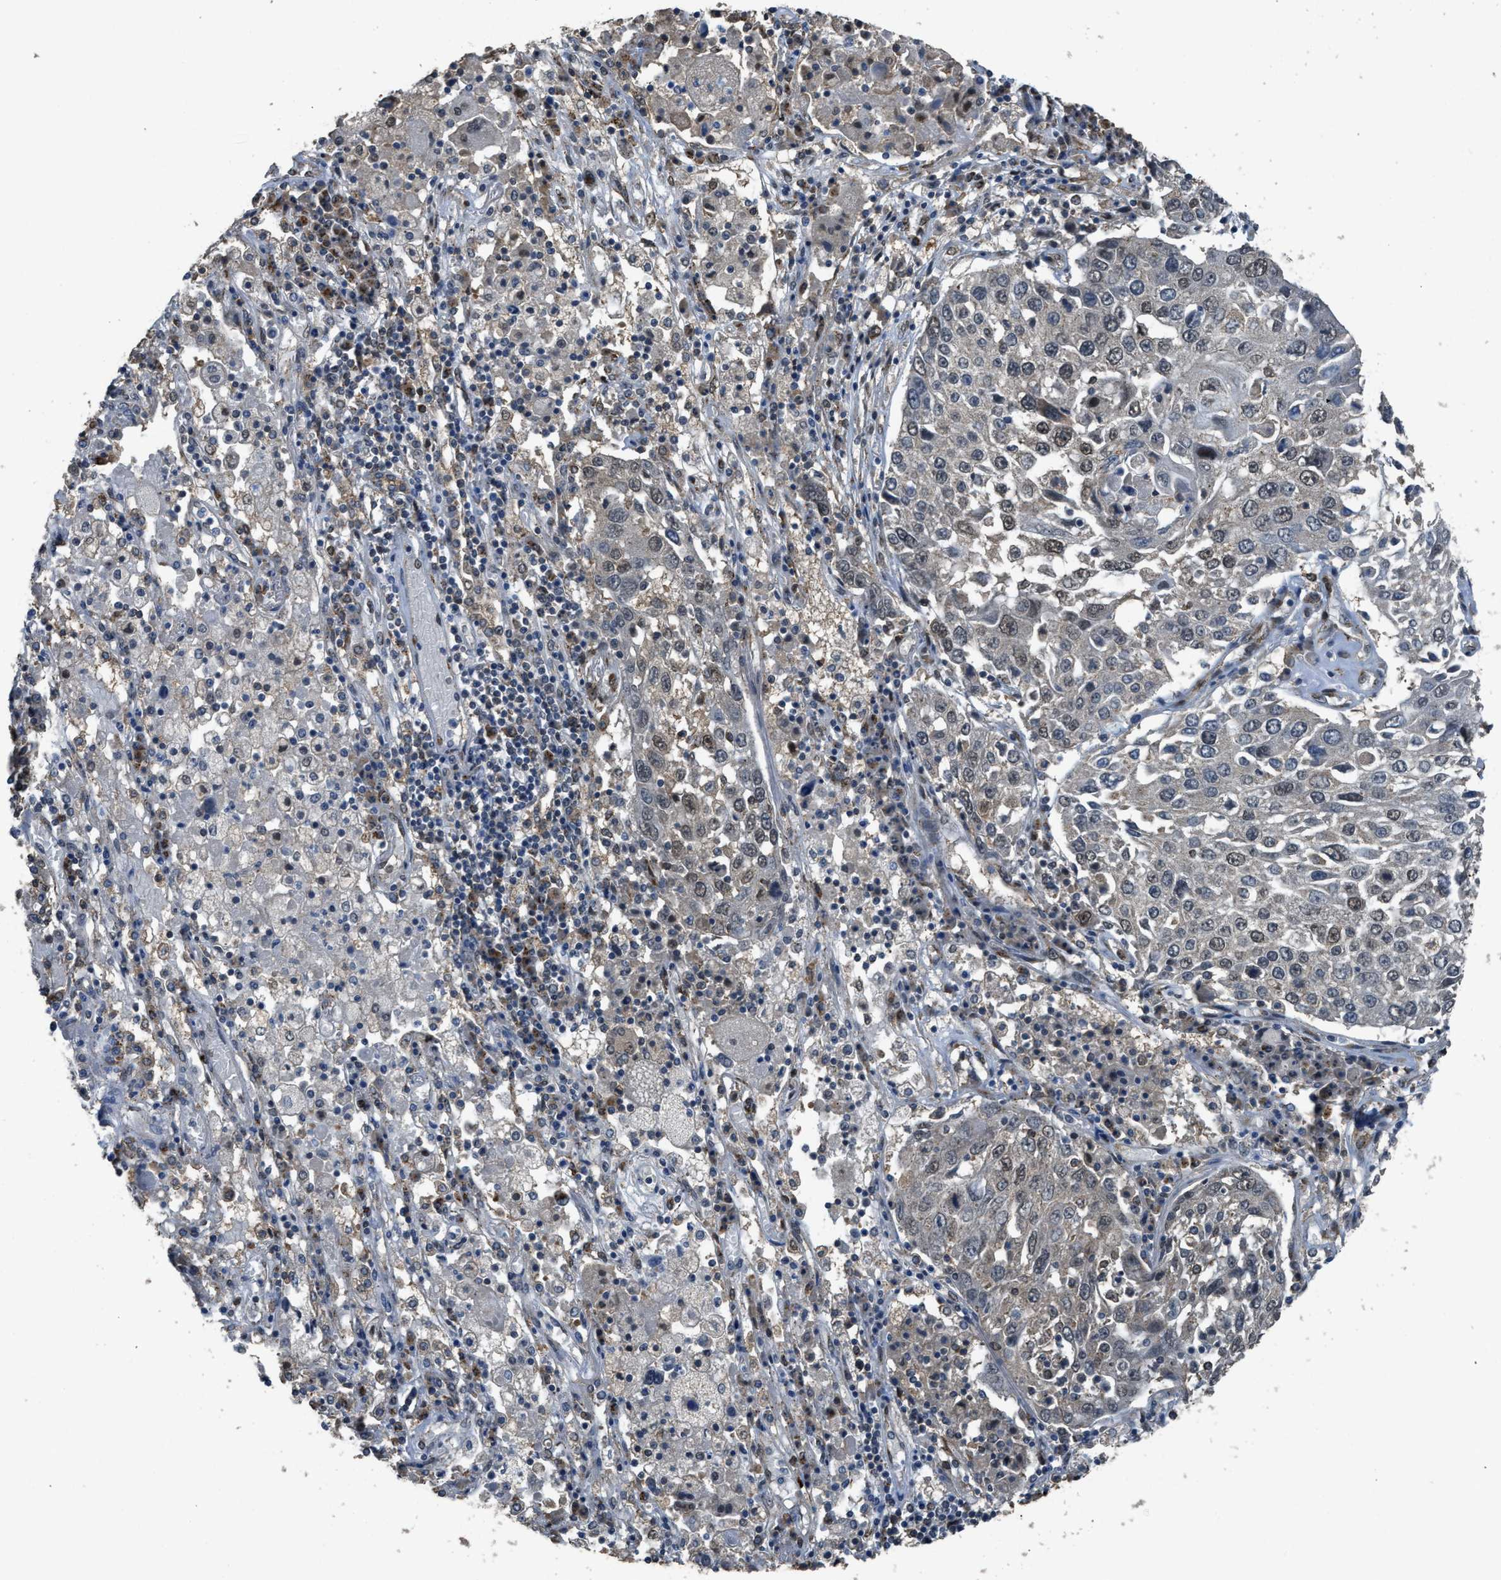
{"staining": {"intensity": "moderate", "quantity": "<25%", "location": "cytoplasmic/membranous,nuclear"}, "tissue": "lung cancer", "cell_type": "Tumor cells", "image_type": "cancer", "snomed": [{"axis": "morphology", "description": "Squamous cell carcinoma, NOS"}, {"axis": "topography", "description": "Lung"}], "caption": "Lung squamous cell carcinoma stained with a protein marker exhibits moderate staining in tumor cells.", "gene": "IPO7", "patient": {"sex": "male", "age": 65}}